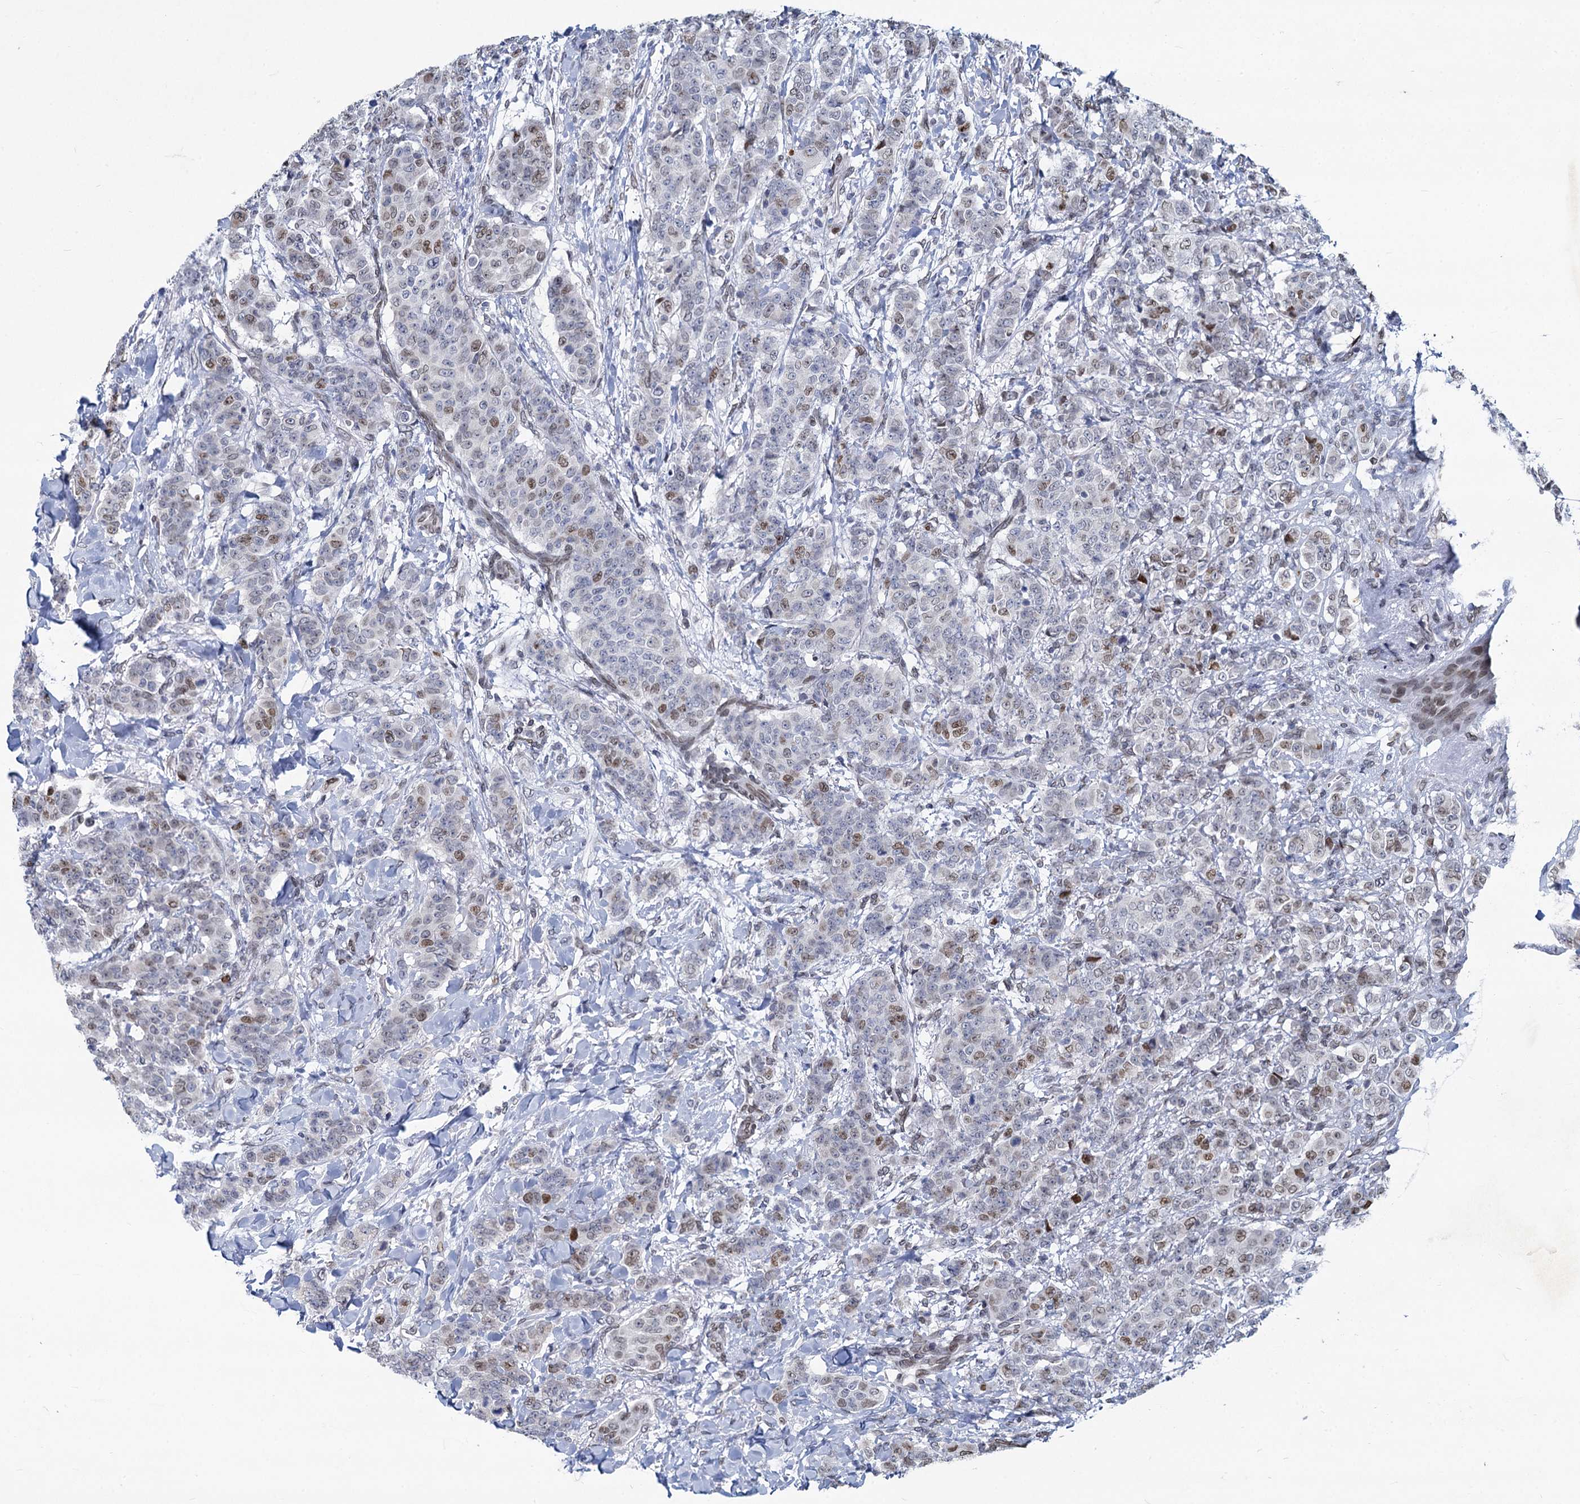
{"staining": {"intensity": "moderate", "quantity": "25%-75%", "location": "nuclear"}, "tissue": "breast cancer", "cell_type": "Tumor cells", "image_type": "cancer", "snomed": [{"axis": "morphology", "description": "Duct carcinoma"}, {"axis": "topography", "description": "Breast"}], "caption": "Tumor cells demonstrate moderate nuclear expression in about 25%-75% of cells in intraductal carcinoma (breast).", "gene": "PRSS35", "patient": {"sex": "female", "age": 40}}